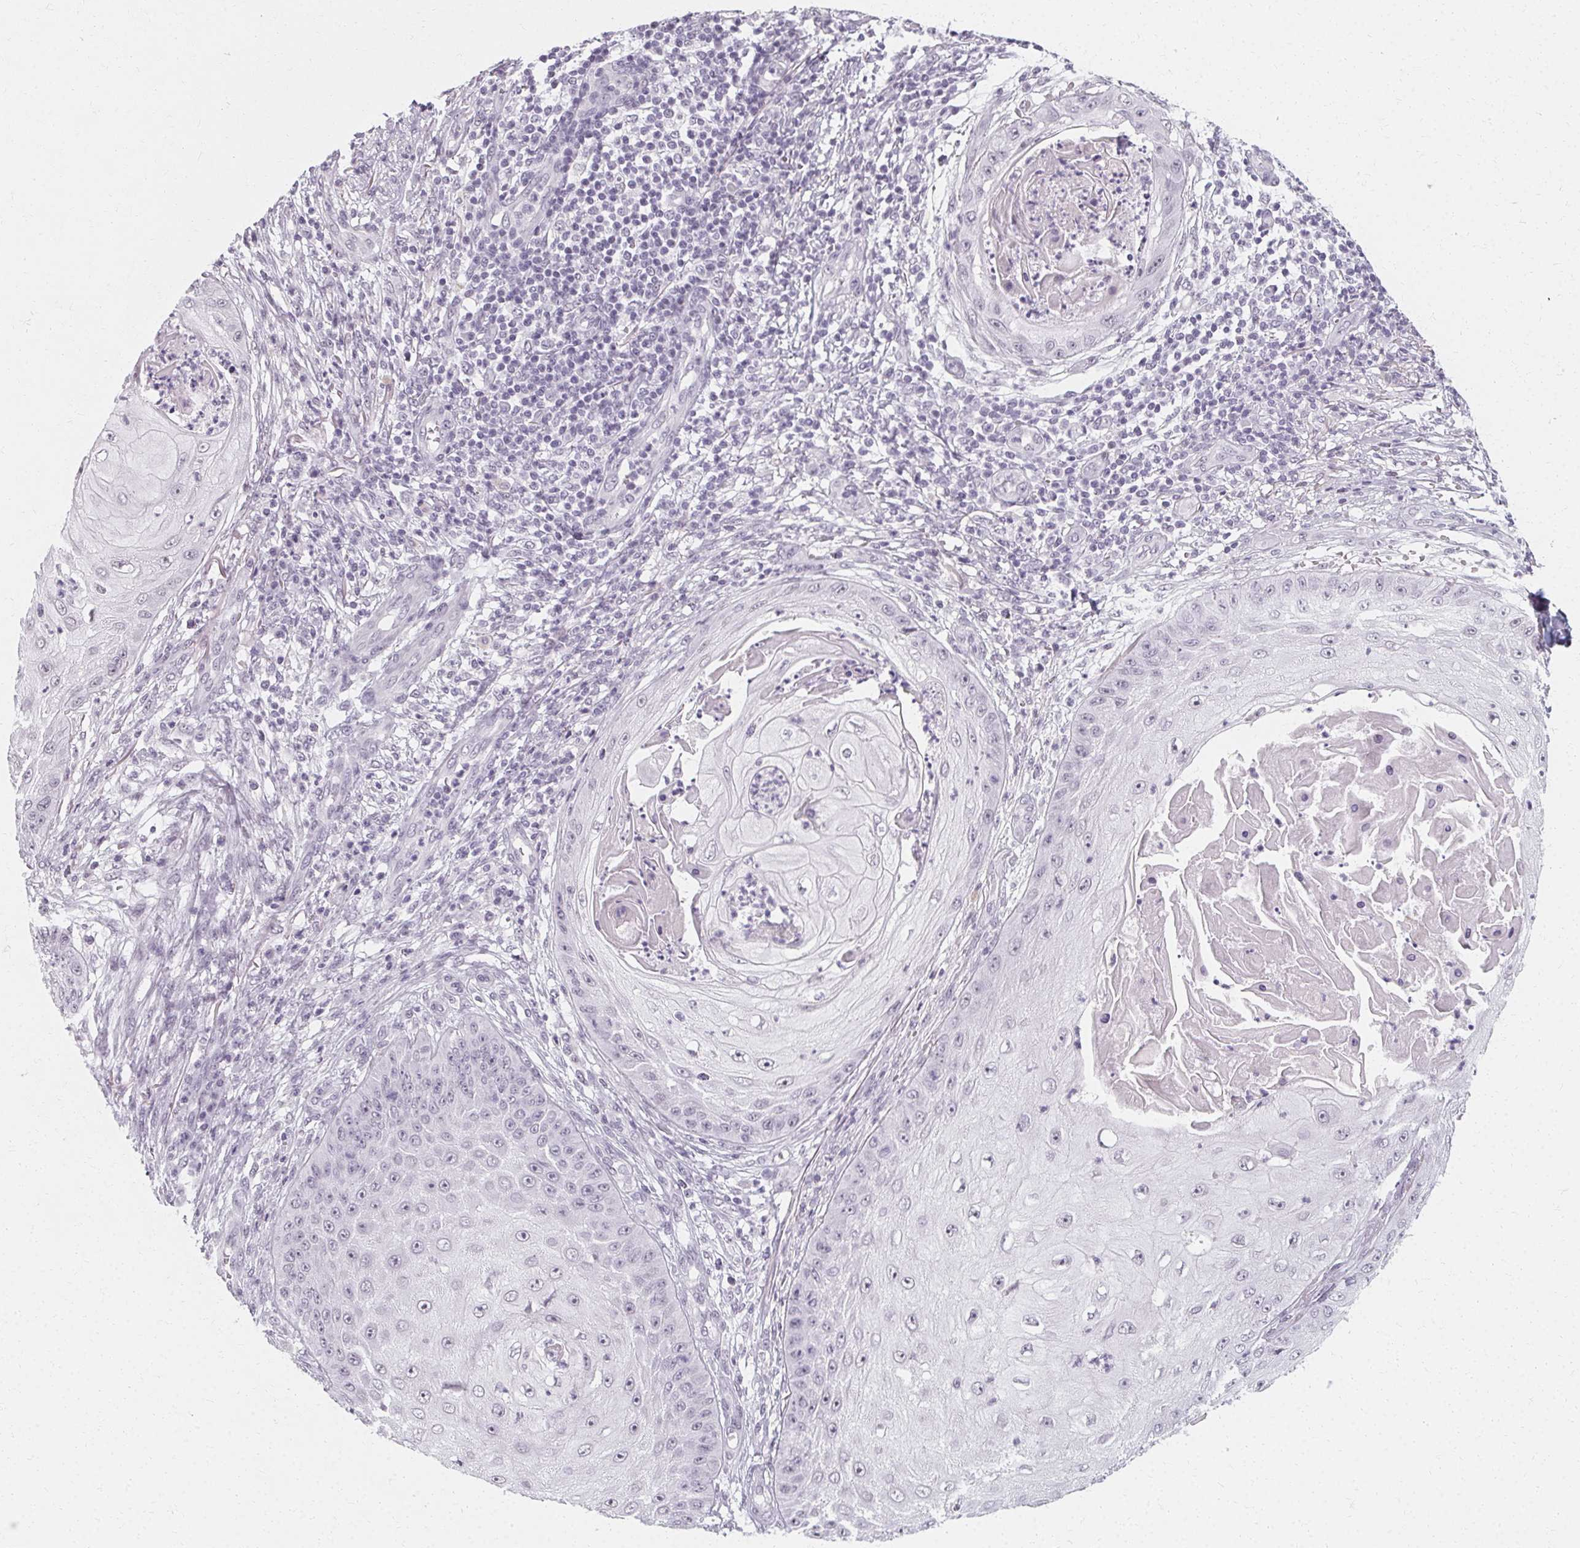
{"staining": {"intensity": "negative", "quantity": "none", "location": "none"}, "tissue": "skin cancer", "cell_type": "Tumor cells", "image_type": "cancer", "snomed": [{"axis": "morphology", "description": "Squamous cell carcinoma, NOS"}, {"axis": "topography", "description": "Skin"}], "caption": "Skin cancer was stained to show a protein in brown. There is no significant positivity in tumor cells. (Stains: DAB (3,3'-diaminobenzidine) immunohistochemistry (IHC) with hematoxylin counter stain, Microscopy: brightfield microscopy at high magnification).", "gene": "SYNPR", "patient": {"sex": "male", "age": 70}}